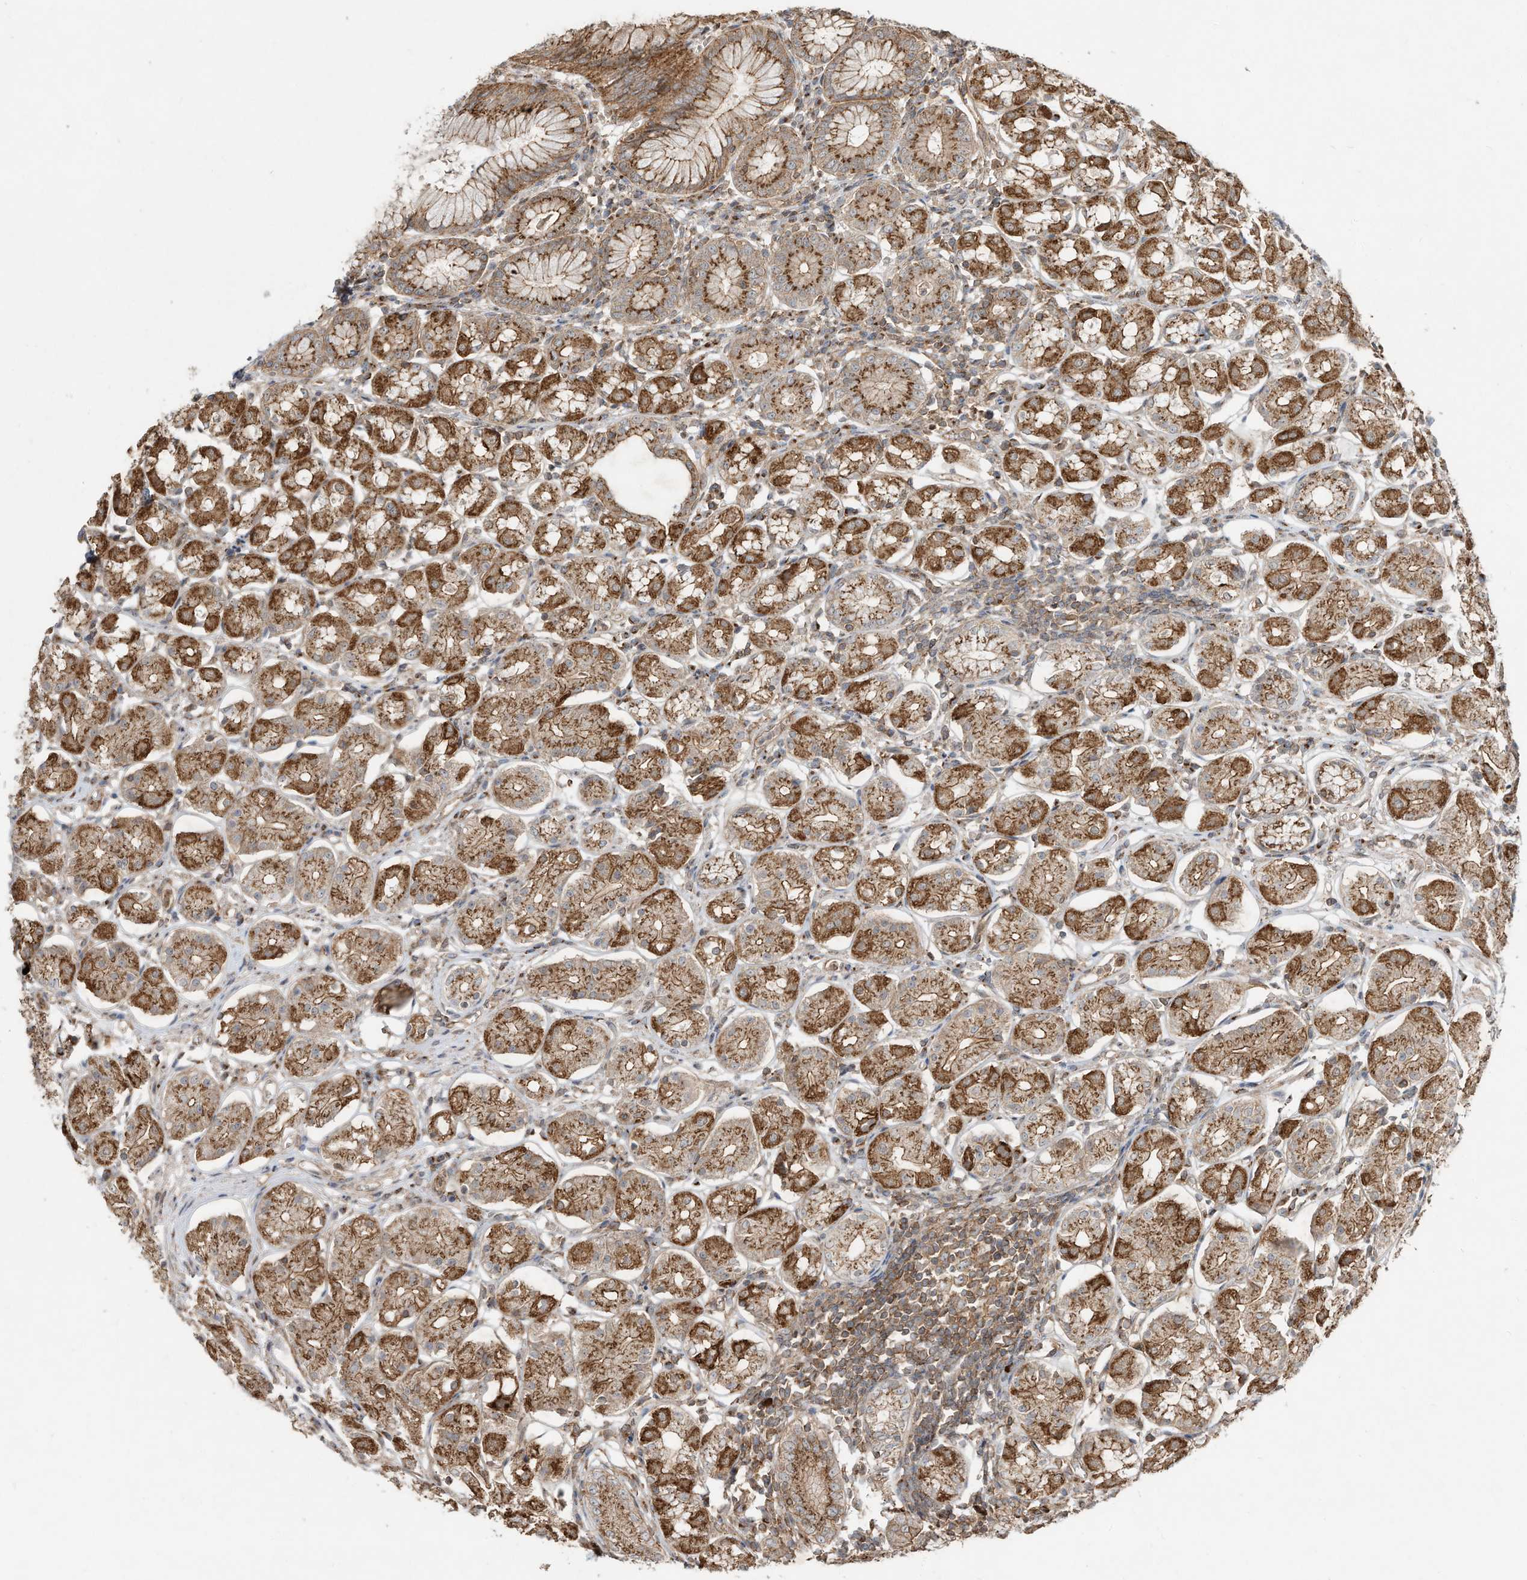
{"staining": {"intensity": "strong", "quantity": ">75%", "location": "cytoplasmic/membranous"}, "tissue": "stomach", "cell_type": "Glandular cells", "image_type": "normal", "snomed": [{"axis": "morphology", "description": "Normal tissue, NOS"}, {"axis": "topography", "description": "Stomach, lower"}], "caption": "Stomach stained with DAB (3,3'-diaminobenzidine) immunohistochemistry (IHC) demonstrates high levels of strong cytoplasmic/membranous expression in about >75% of glandular cells.", "gene": "CUX1", "patient": {"sex": "female", "age": 56}}